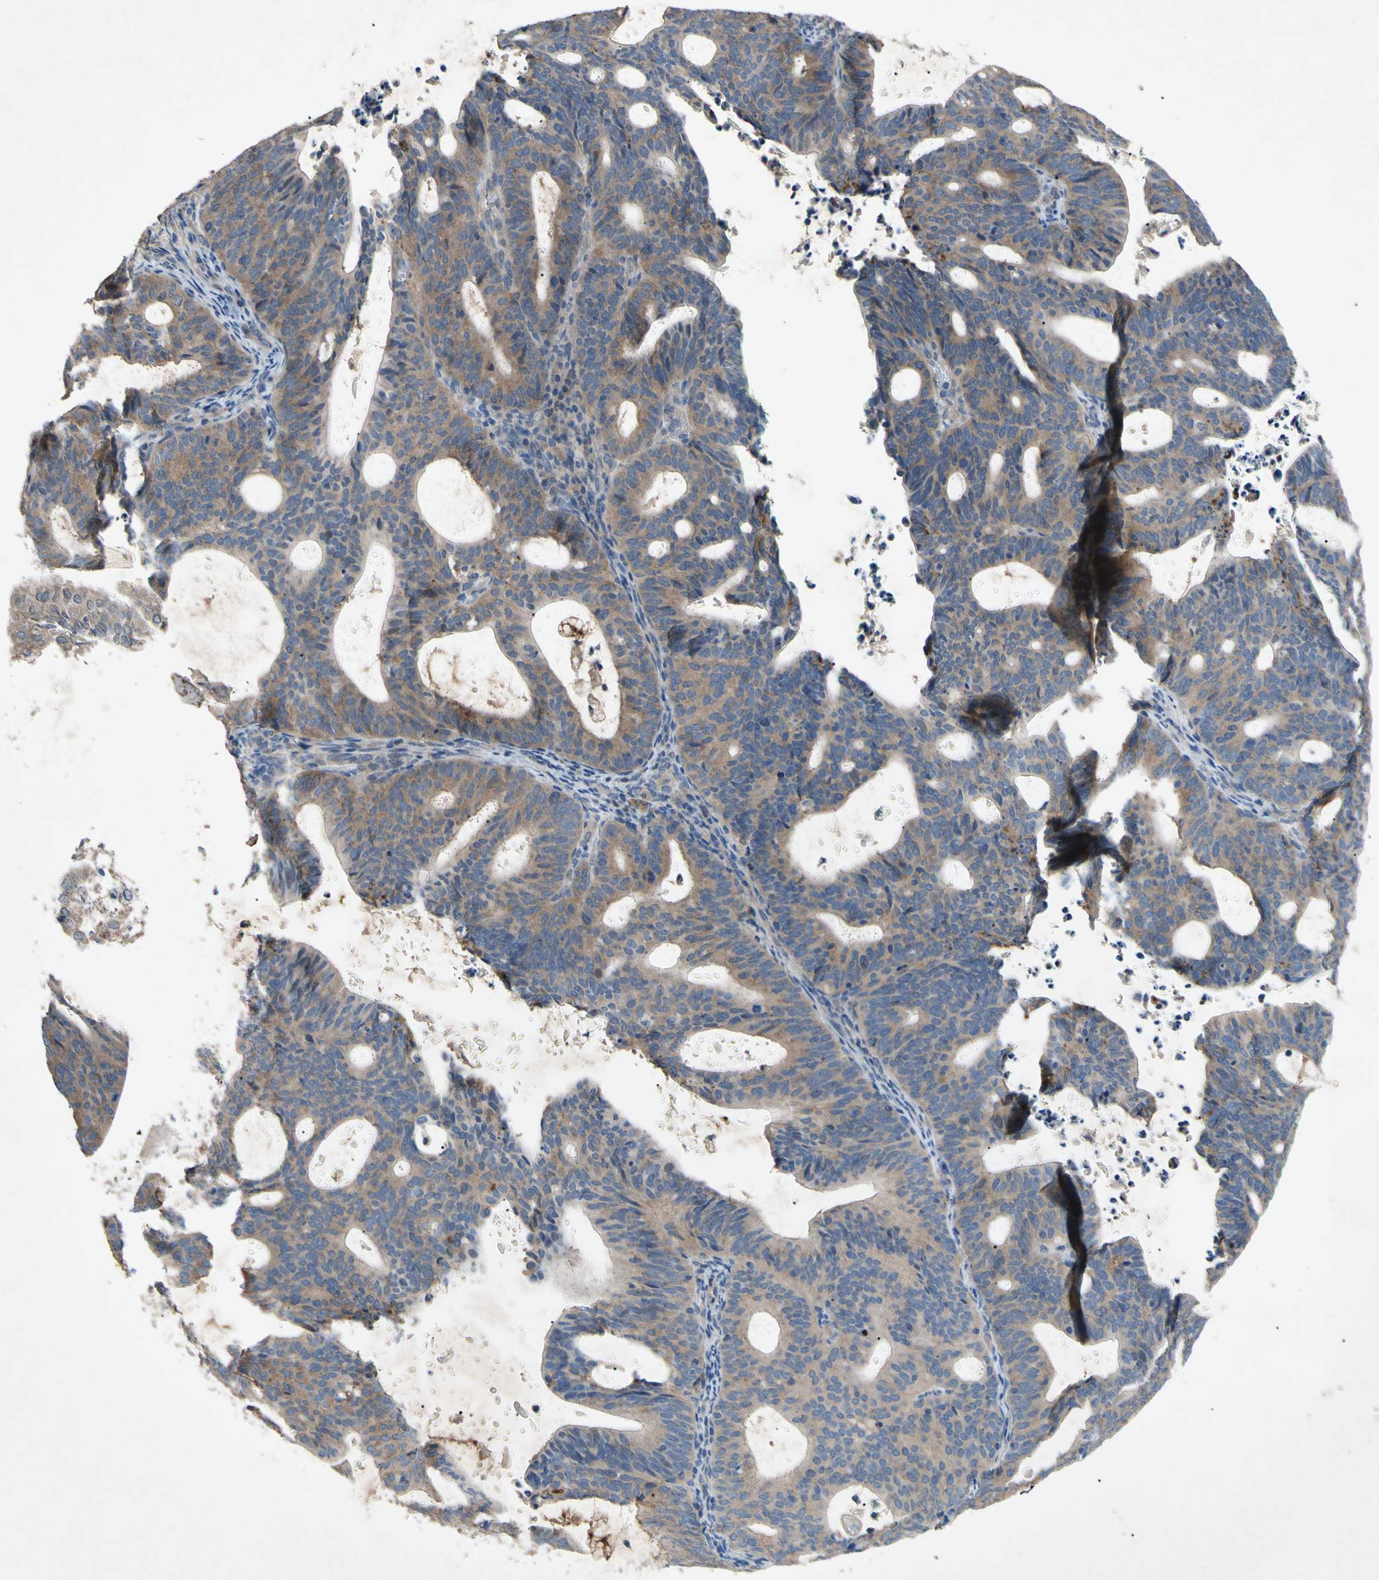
{"staining": {"intensity": "moderate", "quantity": ">75%", "location": "cytoplasmic/membranous"}, "tissue": "endometrial cancer", "cell_type": "Tumor cells", "image_type": "cancer", "snomed": [{"axis": "morphology", "description": "Adenocarcinoma, NOS"}, {"axis": "topography", "description": "Uterus"}], "caption": "This histopathology image reveals immunohistochemistry staining of human endometrial cancer, with medium moderate cytoplasmic/membranous positivity in approximately >75% of tumor cells.", "gene": "HILPDA", "patient": {"sex": "female", "age": 83}}